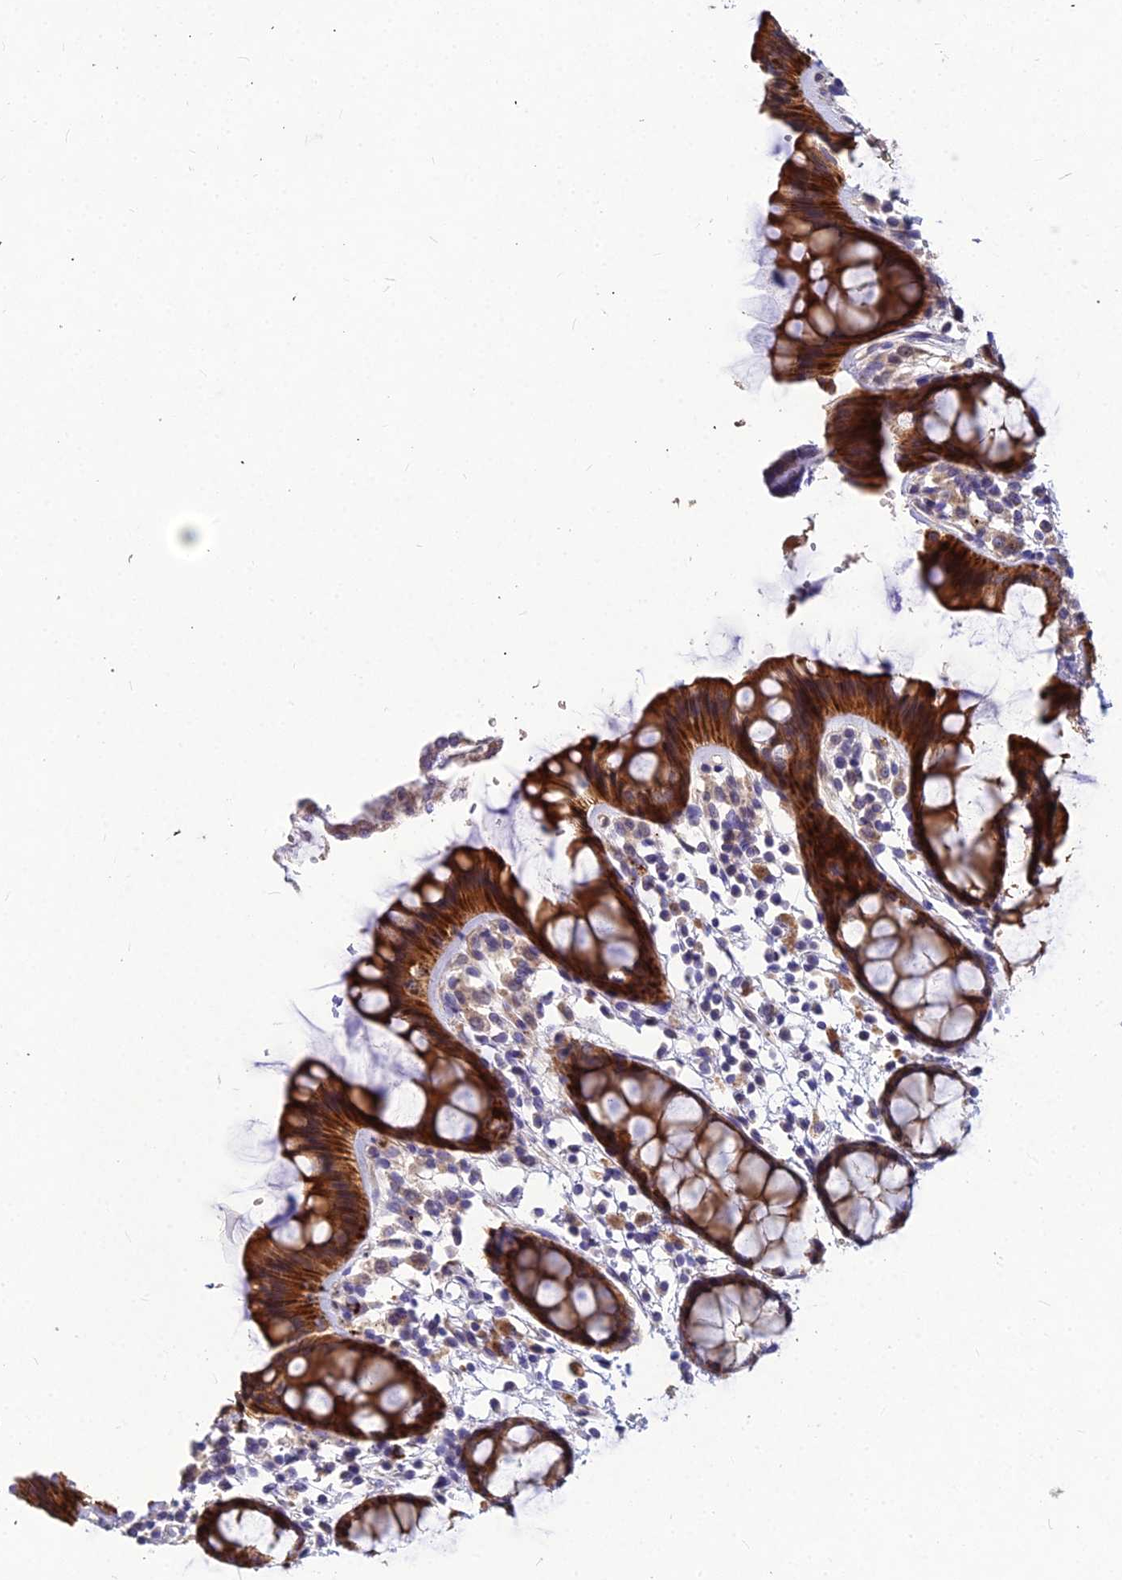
{"staining": {"intensity": "strong", "quantity": ">75%", "location": "cytoplasmic/membranous"}, "tissue": "rectum", "cell_type": "Glandular cells", "image_type": "normal", "snomed": [{"axis": "morphology", "description": "Normal tissue, NOS"}, {"axis": "topography", "description": "Rectum"}], "caption": "Protein expression analysis of normal human rectum reveals strong cytoplasmic/membranous positivity in approximately >75% of glandular cells.", "gene": "DMRTA1", "patient": {"sex": "female", "age": 66}}